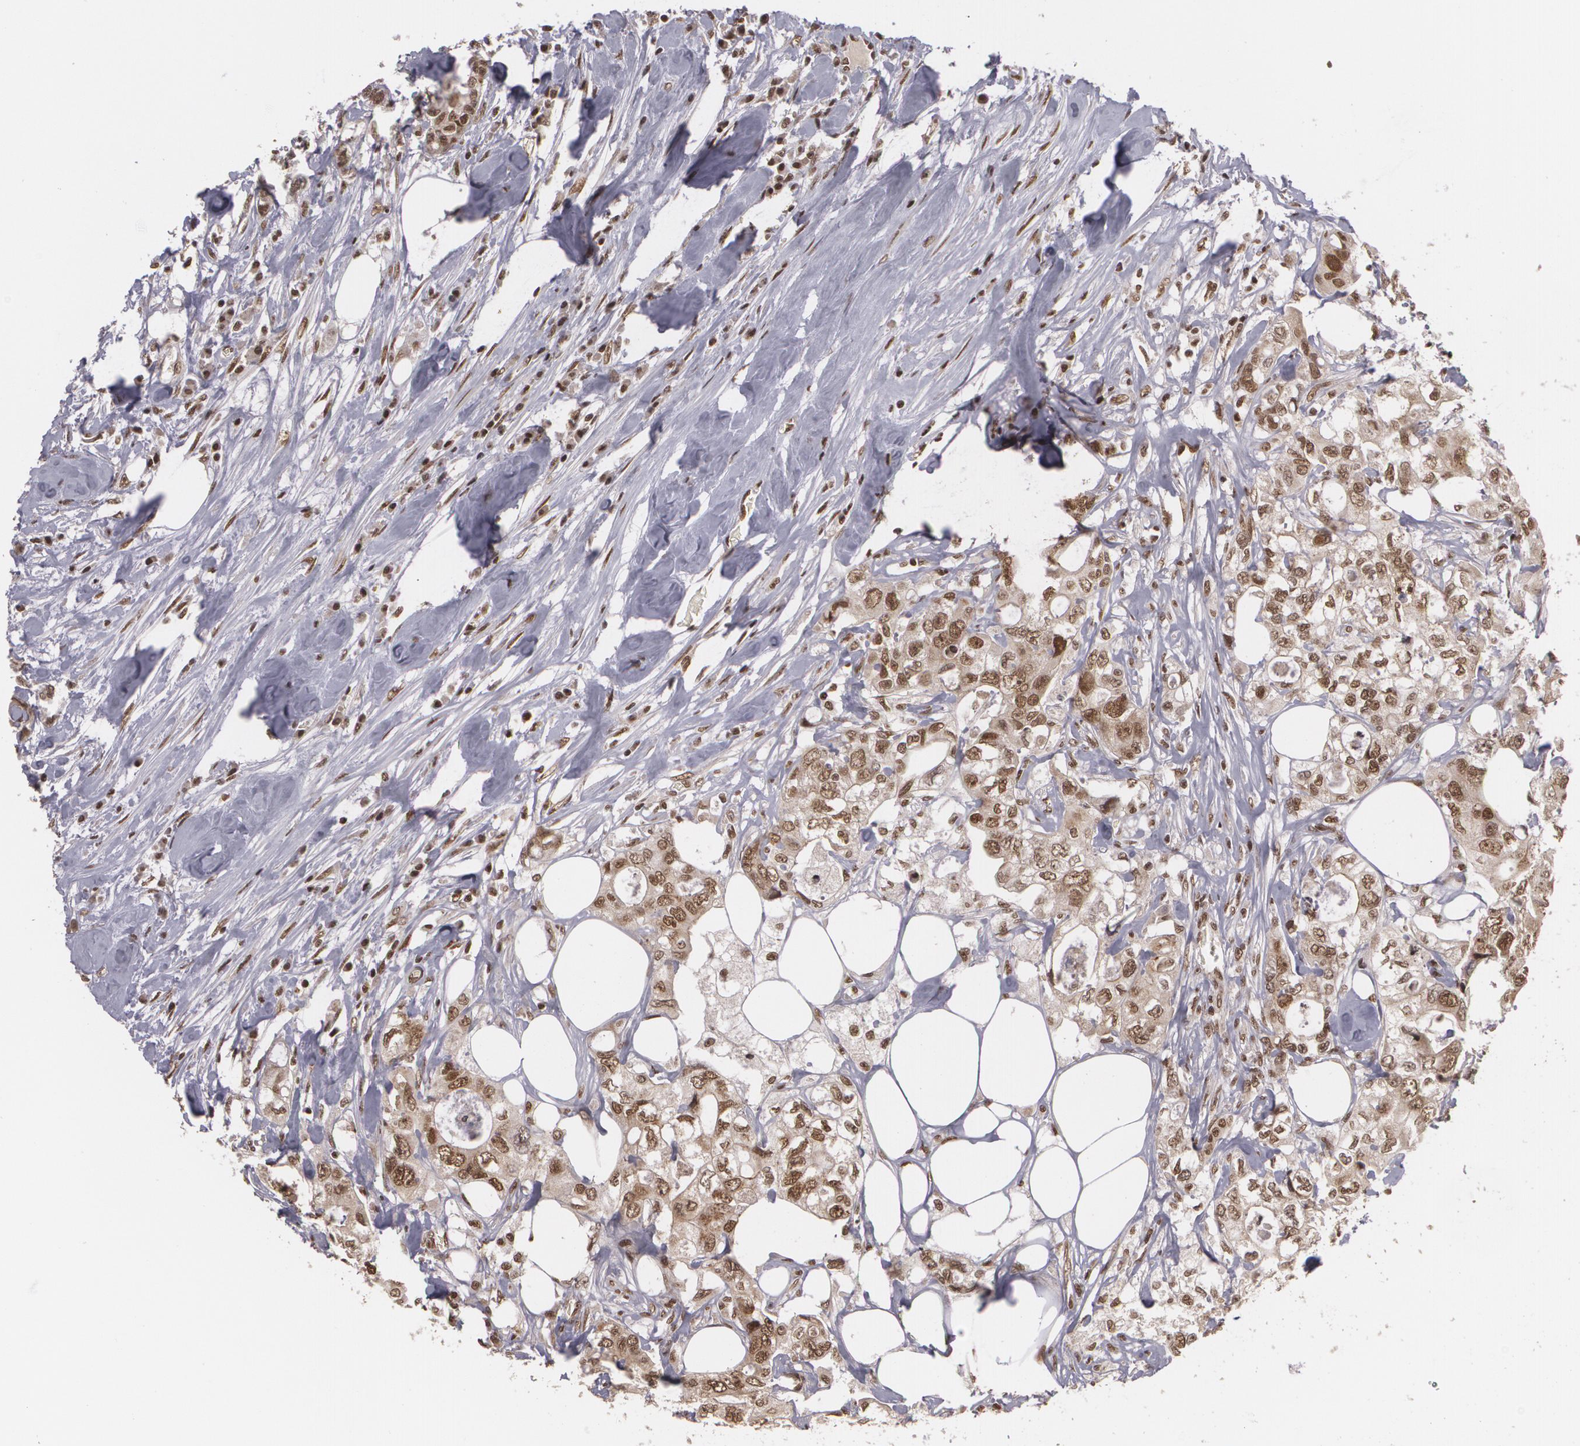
{"staining": {"intensity": "moderate", "quantity": ">75%", "location": "nuclear"}, "tissue": "colorectal cancer", "cell_type": "Tumor cells", "image_type": "cancer", "snomed": [{"axis": "morphology", "description": "Adenocarcinoma, NOS"}, {"axis": "topography", "description": "Rectum"}], "caption": "This is an image of immunohistochemistry (IHC) staining of colorectal adenocarcinoma, which shows moderate staining in the nuclear of tumor cells.", "gene": "RXRB", "patient": {"sex": "female", "age": 57}}